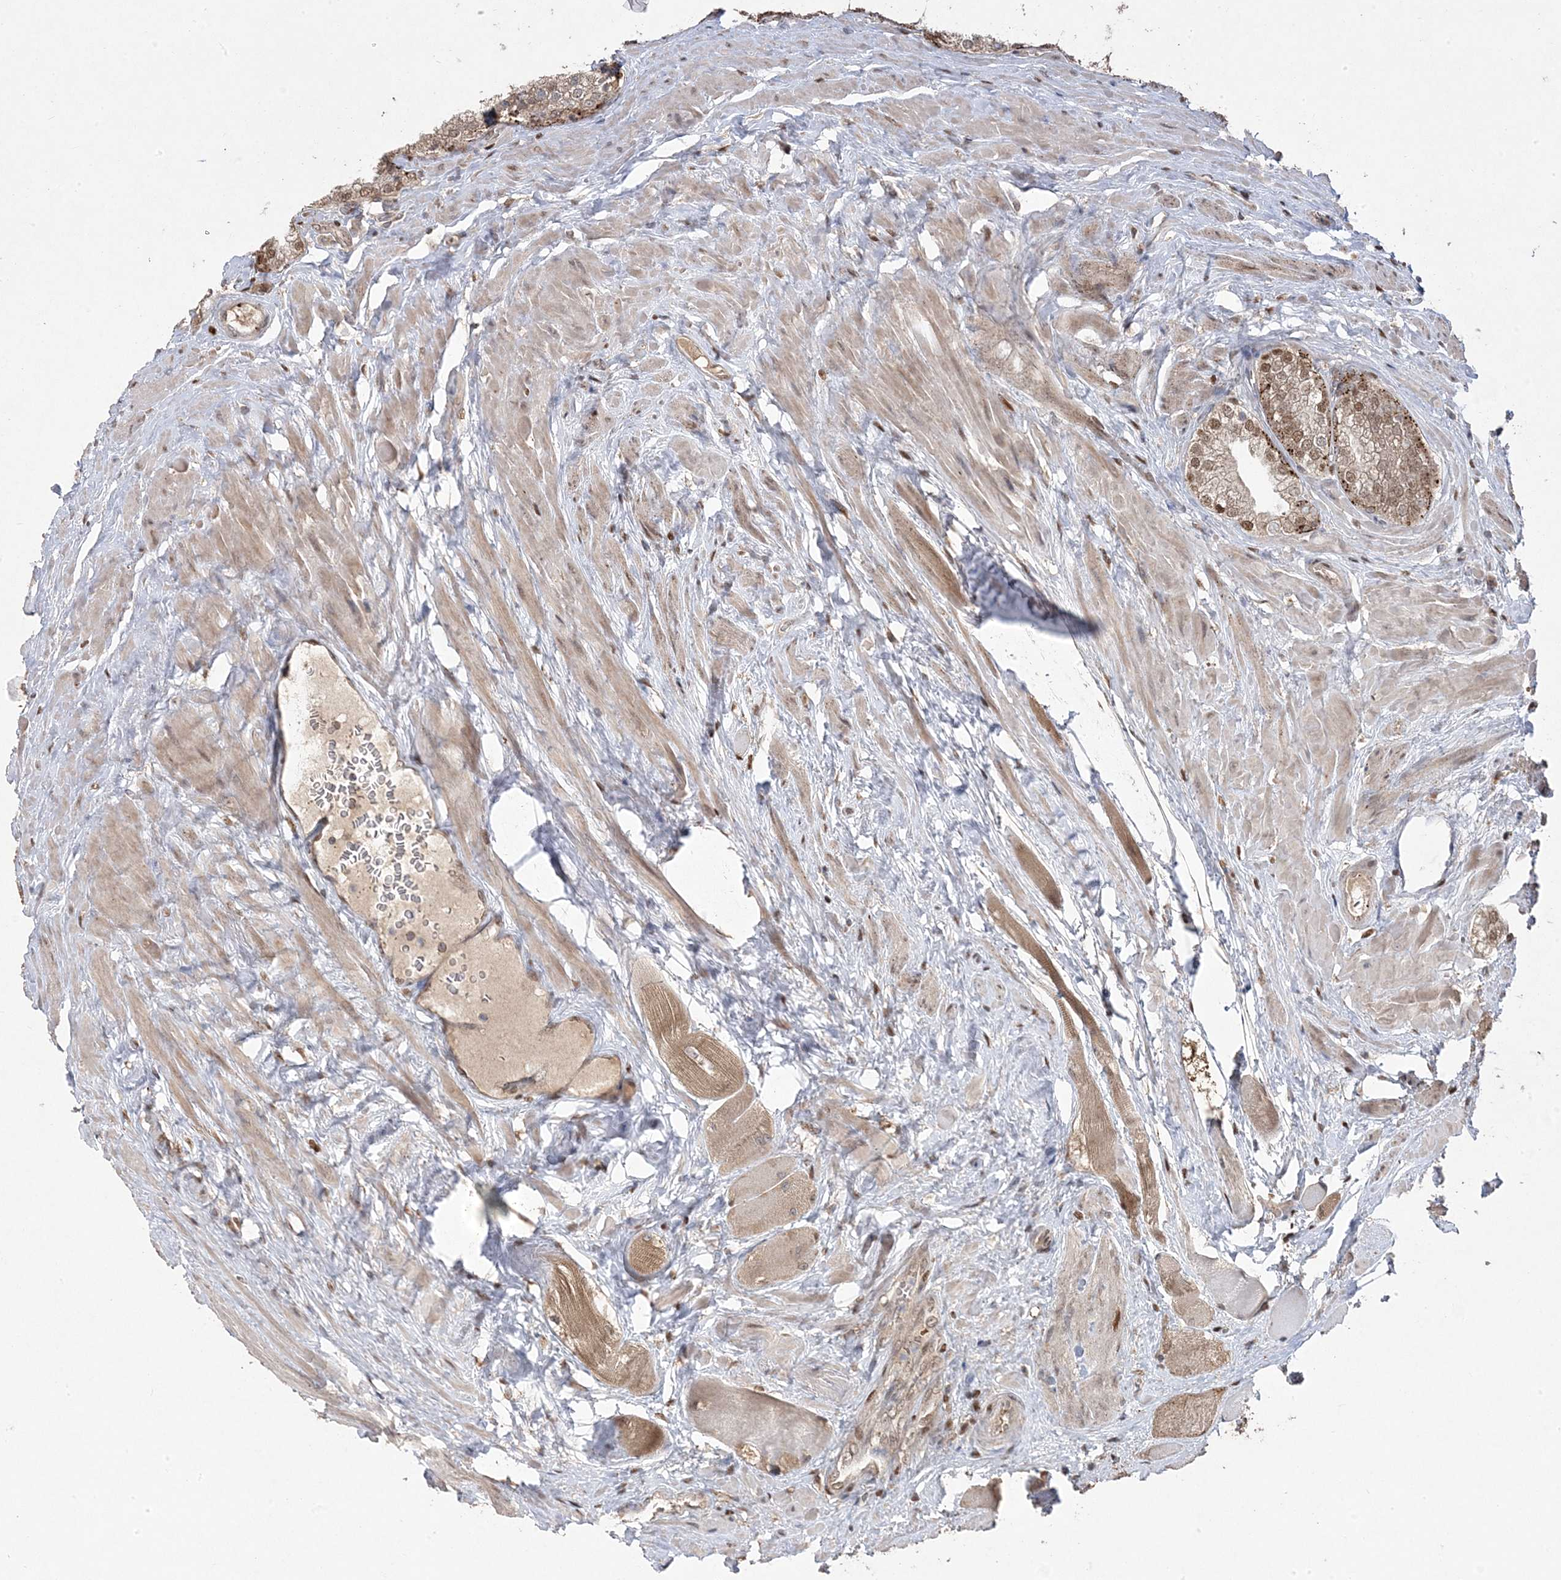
{"staining": {"intensity": "moderate", "quantity": ">75%", "location": "cytoplasmic/membranous,nuclear"}, "tissue": "prostate cancer", "cell_type": "Tumor cells", "image_type": "cancer", "snomed": [{"axis": "morphology", "description": "Adenocarcinoma, High grade"}, {"axis": "topography", "description": "Prostate"}], "caption": "Protein analysis of prostate cancer (adenocarcinoma (high-grade)) tissue reveals moderate cytoplasmic/membranous and nuclear expression in about >75% of tumor cells.", "gene": "PPOX", "patient": {"sex": "male", "age": 58}}